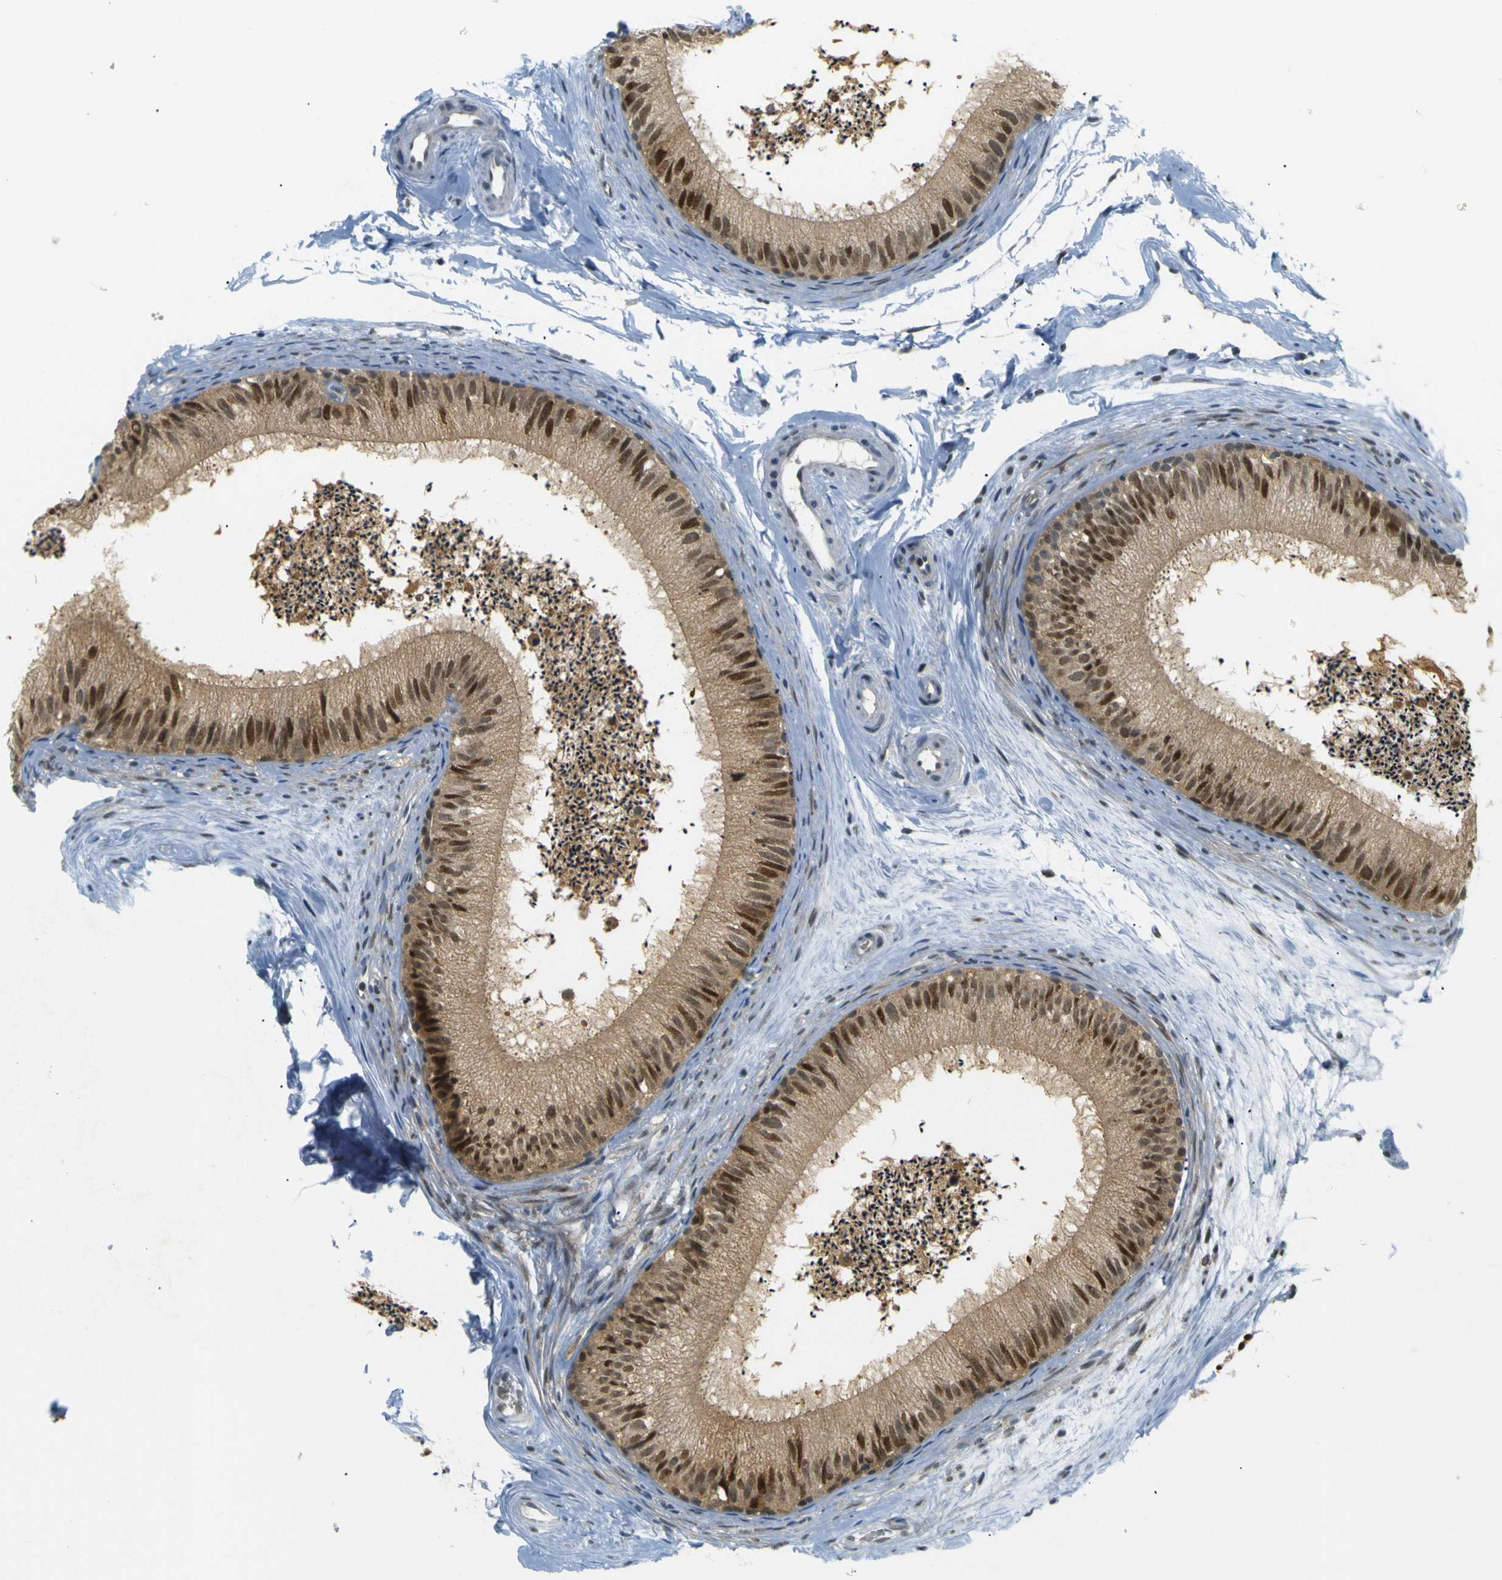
{"staining": {"intensity": "moderate", "quantity": ">75%", "location": "cytoplasmic/membranous,nuclear"}, "tissue": "epididymis", "cell_type": "Glandular cells", "image_type": "normal", "snomed": [{"axis": "morphology", "description": "Normal tissue, NOS"}, {"axis": "topography", "description": "Epididymis"}], "caption": "DAB (3,3'-diaminobenzidine) immunohistochemical staining of benign epididymis reveals moderate cytoplasmic/membranous,nuclear protein positivity in about >75% of glandular cells. (DAB IHC, brown staining for protein, blue staining for nuclei).", "gene": "SKP1", "patient": {"sex": "male", "age": 56}}